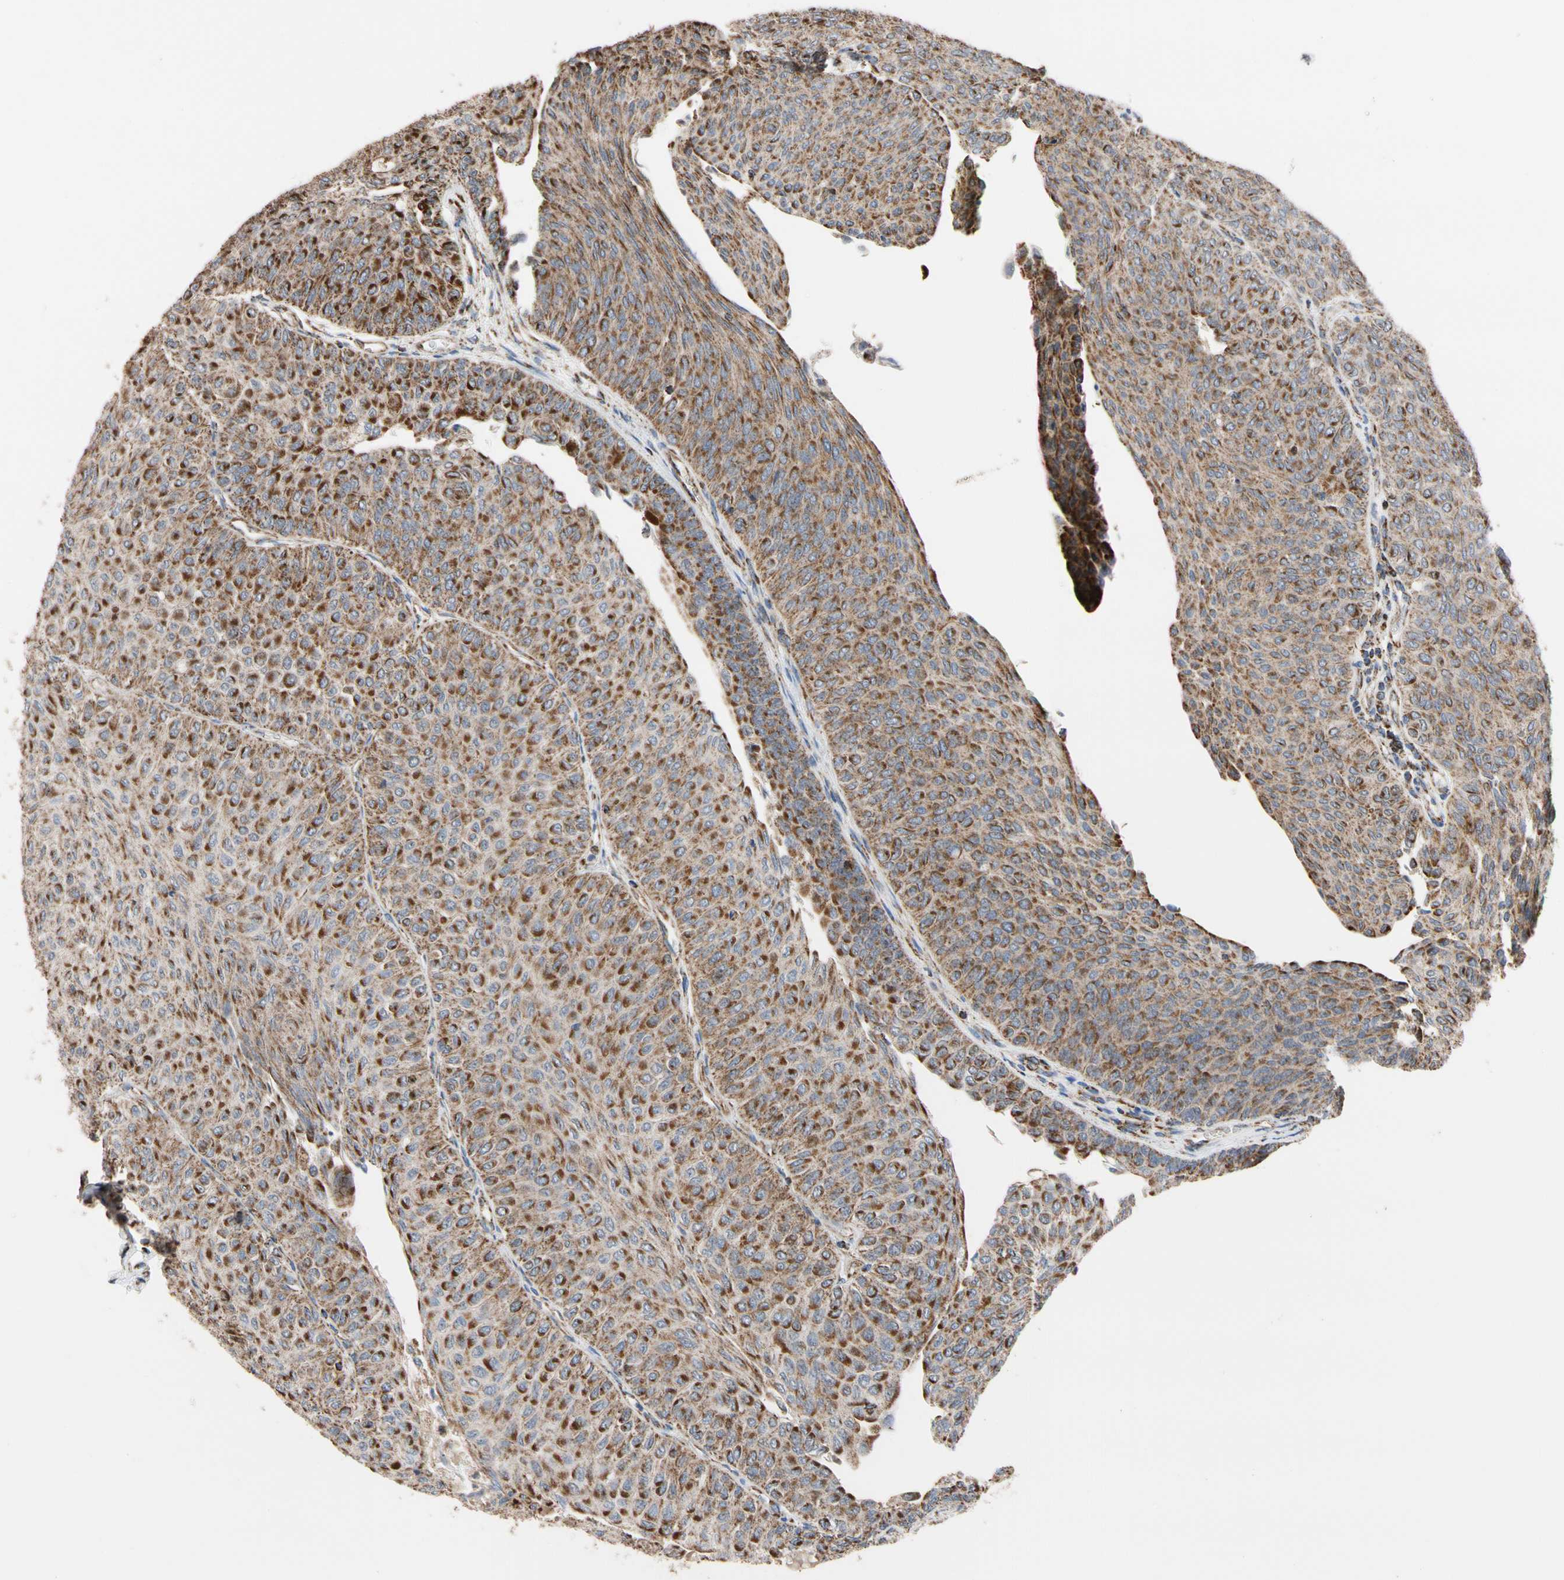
{"staining": {"intensity": "strong", "quantity": ">75%", "location": "cytoplasmic/membranous"}, "tissue": "urothelial cancer", "cell_type": "Tumor cells", "image_type": "cancer", "snomed": [{"axis": "morphology", "description": "Urothelial carcinoma, Low grade"}, {"axis": "topography", "description": "Urinary bladder"}], "caption": "Urothelial cancer tissue shows strong cytoplasmic/membranous positivity in about >75% of tumor cells, visualized by immunohistochemistry.", "gene": "FAM110B", "patient": {"sex": "male", "age": 78}}